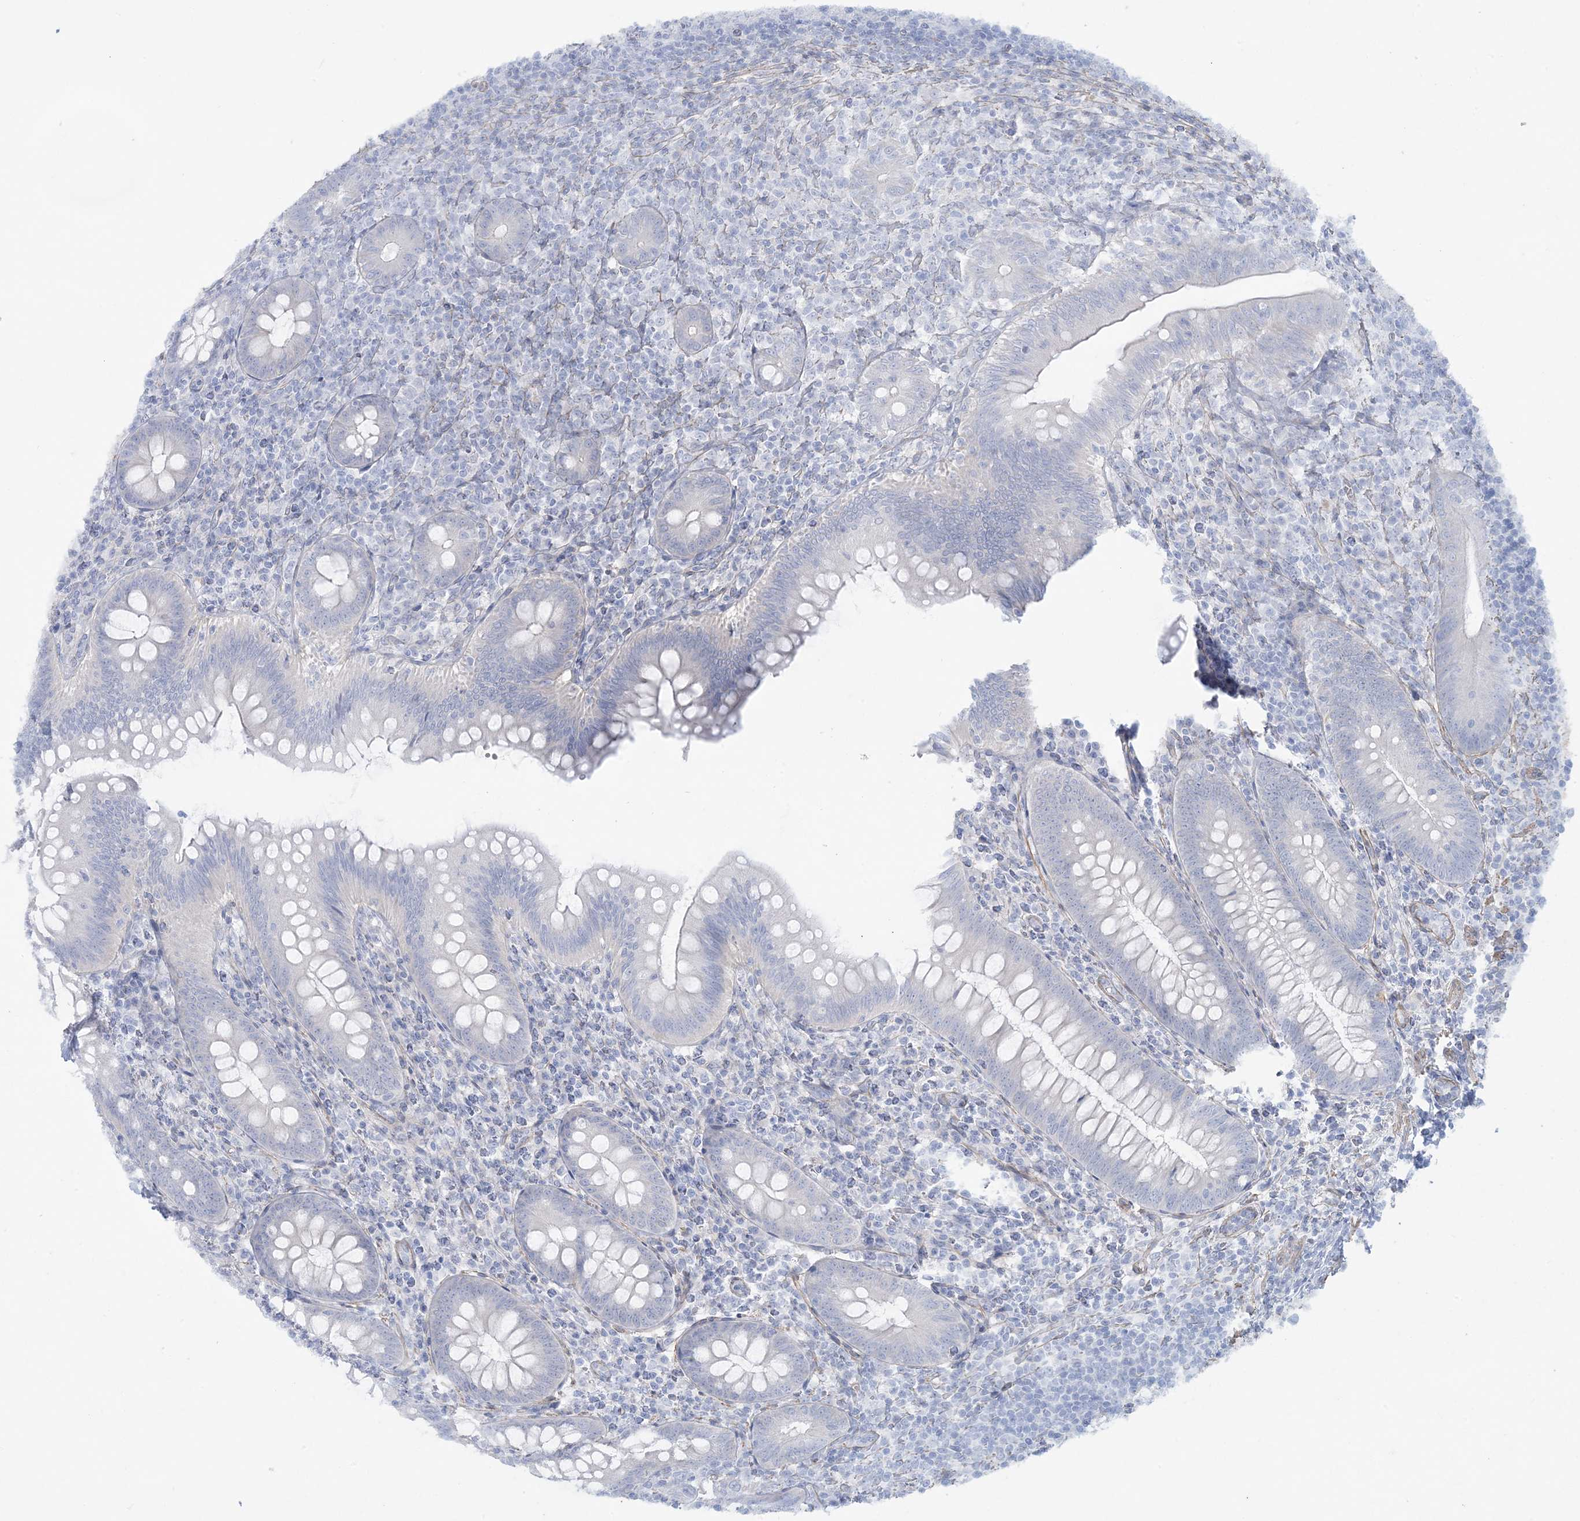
{"staining": {"intensity": "negative", "quantity": "none", "location": "none"}, "tissue": "appendix", "cell_type": "Glandular cells", "image_type": "normal", "snomed": [{"axis": "morphology", "description": "Normal tissue, NOS"}, {"axis": "topography", "description": "Appendix"}], "caption": "IHC histopathology image of benign appendix: appendix stained with DAB demonstrates no significant protein expression in glandular cells. Nuclei are stained in blue.", "gene": "AGXT", "patient": {"sex": "male", "age": 14}}